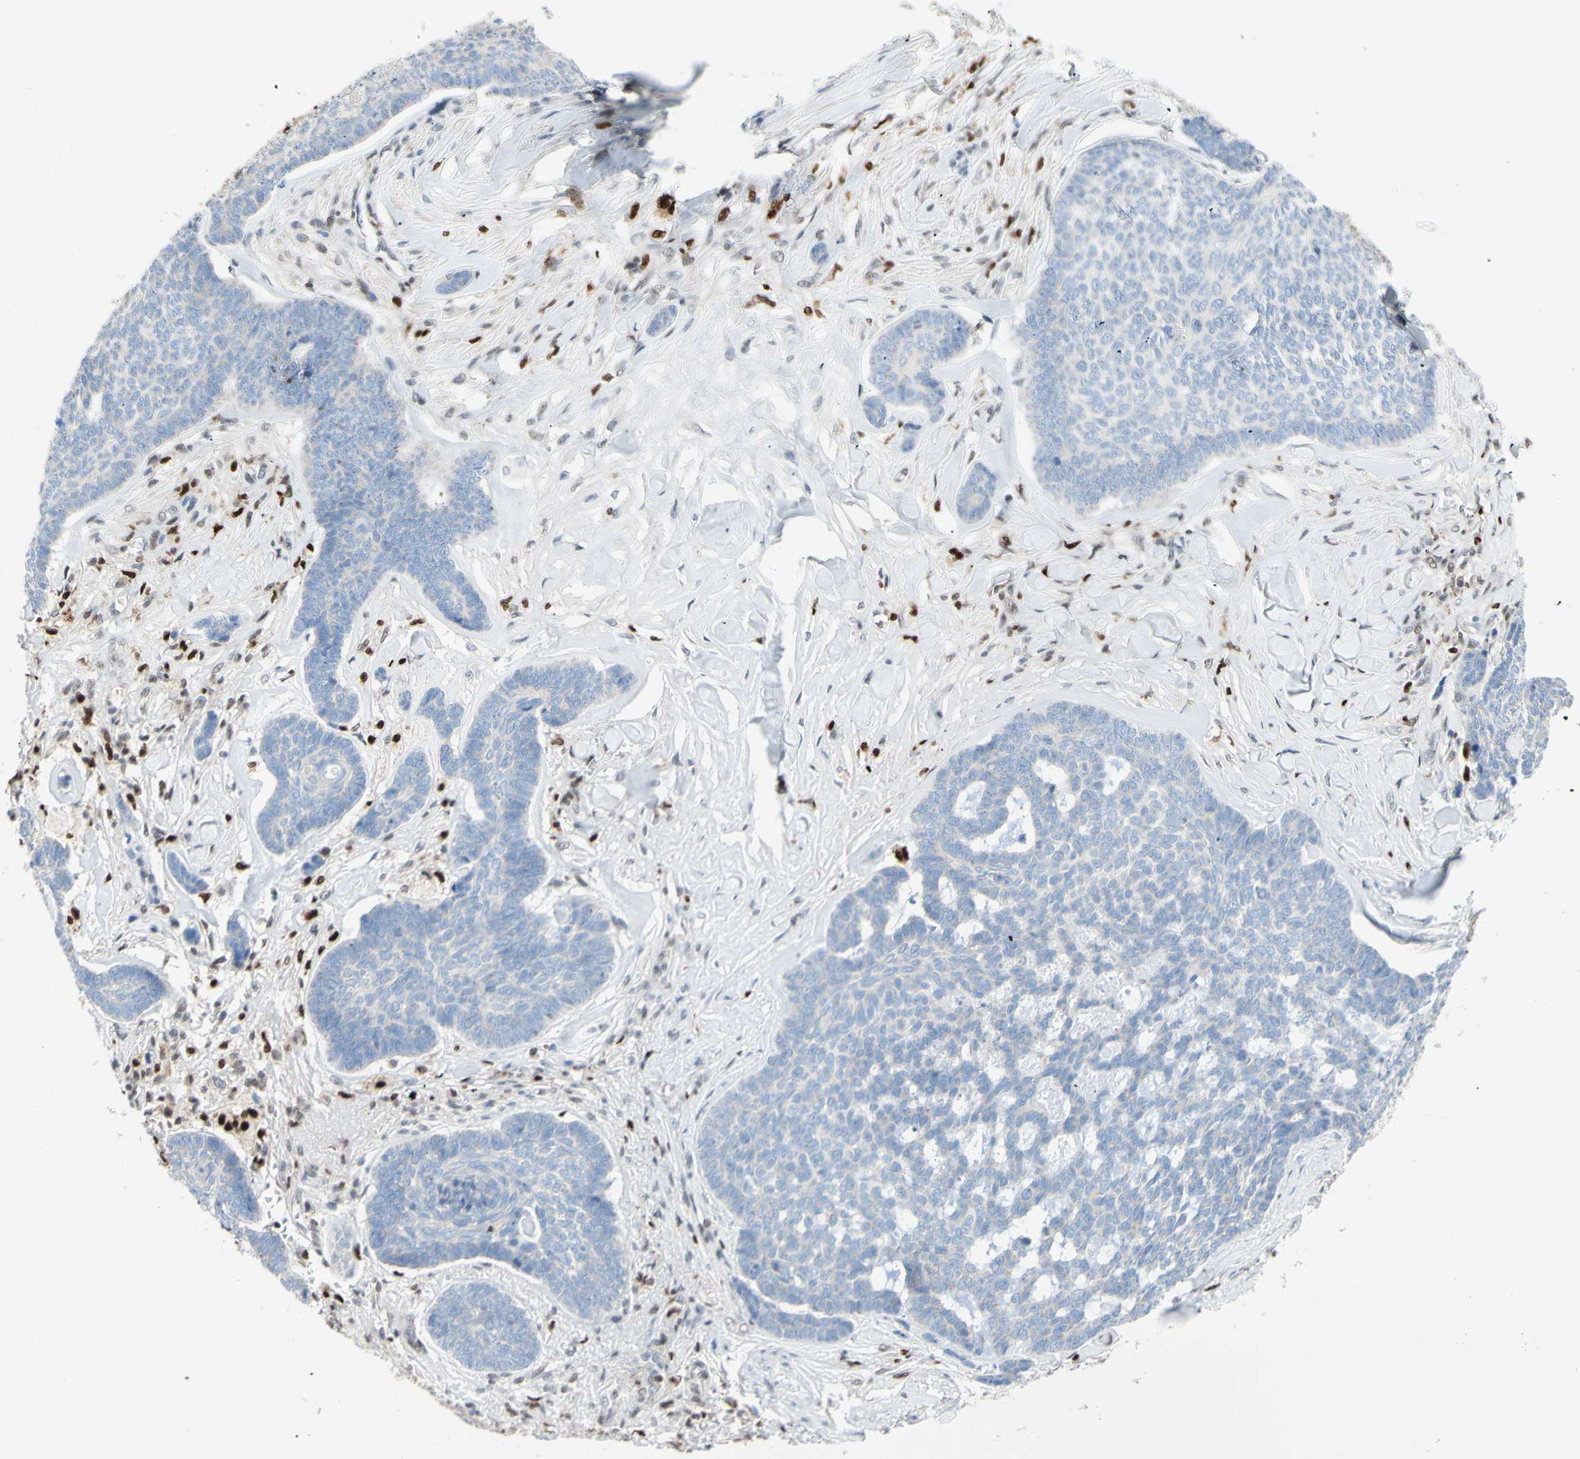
{"staining": {"intensity": "negative", "quantity": "none", "location": "none"}, "tissue": "skin cancer", "cell_type": "Tumor cells", "image_type": "cancer", "snomed": [{"axis": "morphology", "description": "Basal cell carcinoma"}, {"axis": "topography", "description": "Skin"}], "caption": "The image reveals no significant expression in tumor cells of skin cancer.", "gene": "EED", "patient": {"sex": "male", "age": 84}}